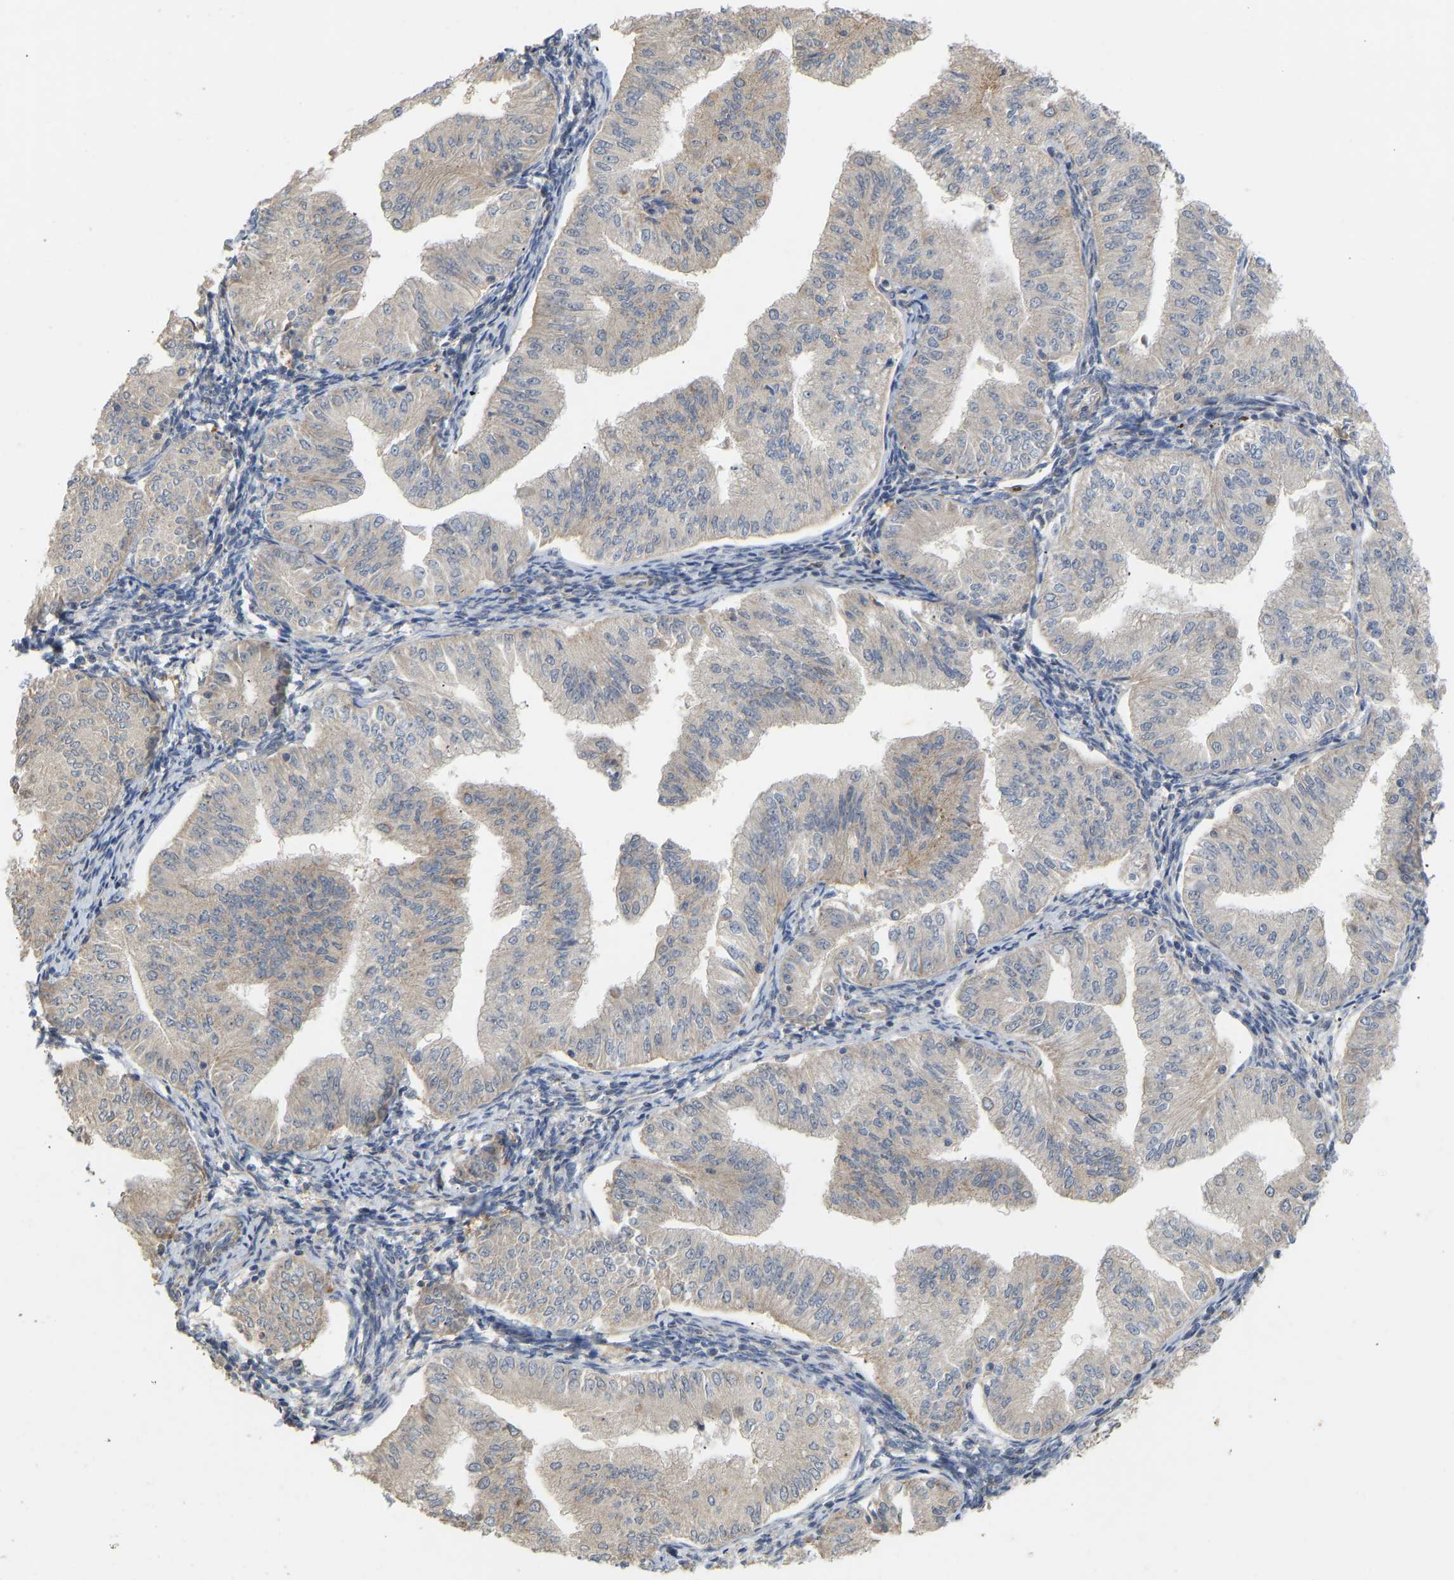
{"staining": {"intensity": "negative", "quantity": "none", "location": "none"}, "tissue": "endometrial cancer", "cell_type": "Tumor cells", "image_type": "cancer", "snomed": [{"axis": "morphology", "description": "Normal tissue, NOS"}, {"axis": "morphology", "description": "Adenocarcinoma, NOS"}, {"axis": "topography", "description": "Endometrium"}], "caption": "This image is of endometrial cancer stained with IHC to label a protein in brown with the nuclei are counter-stained blue. There is no positivity in tumor cells.", "gene": "HACD2", "patient": {"sex": "female", "age": 53}}